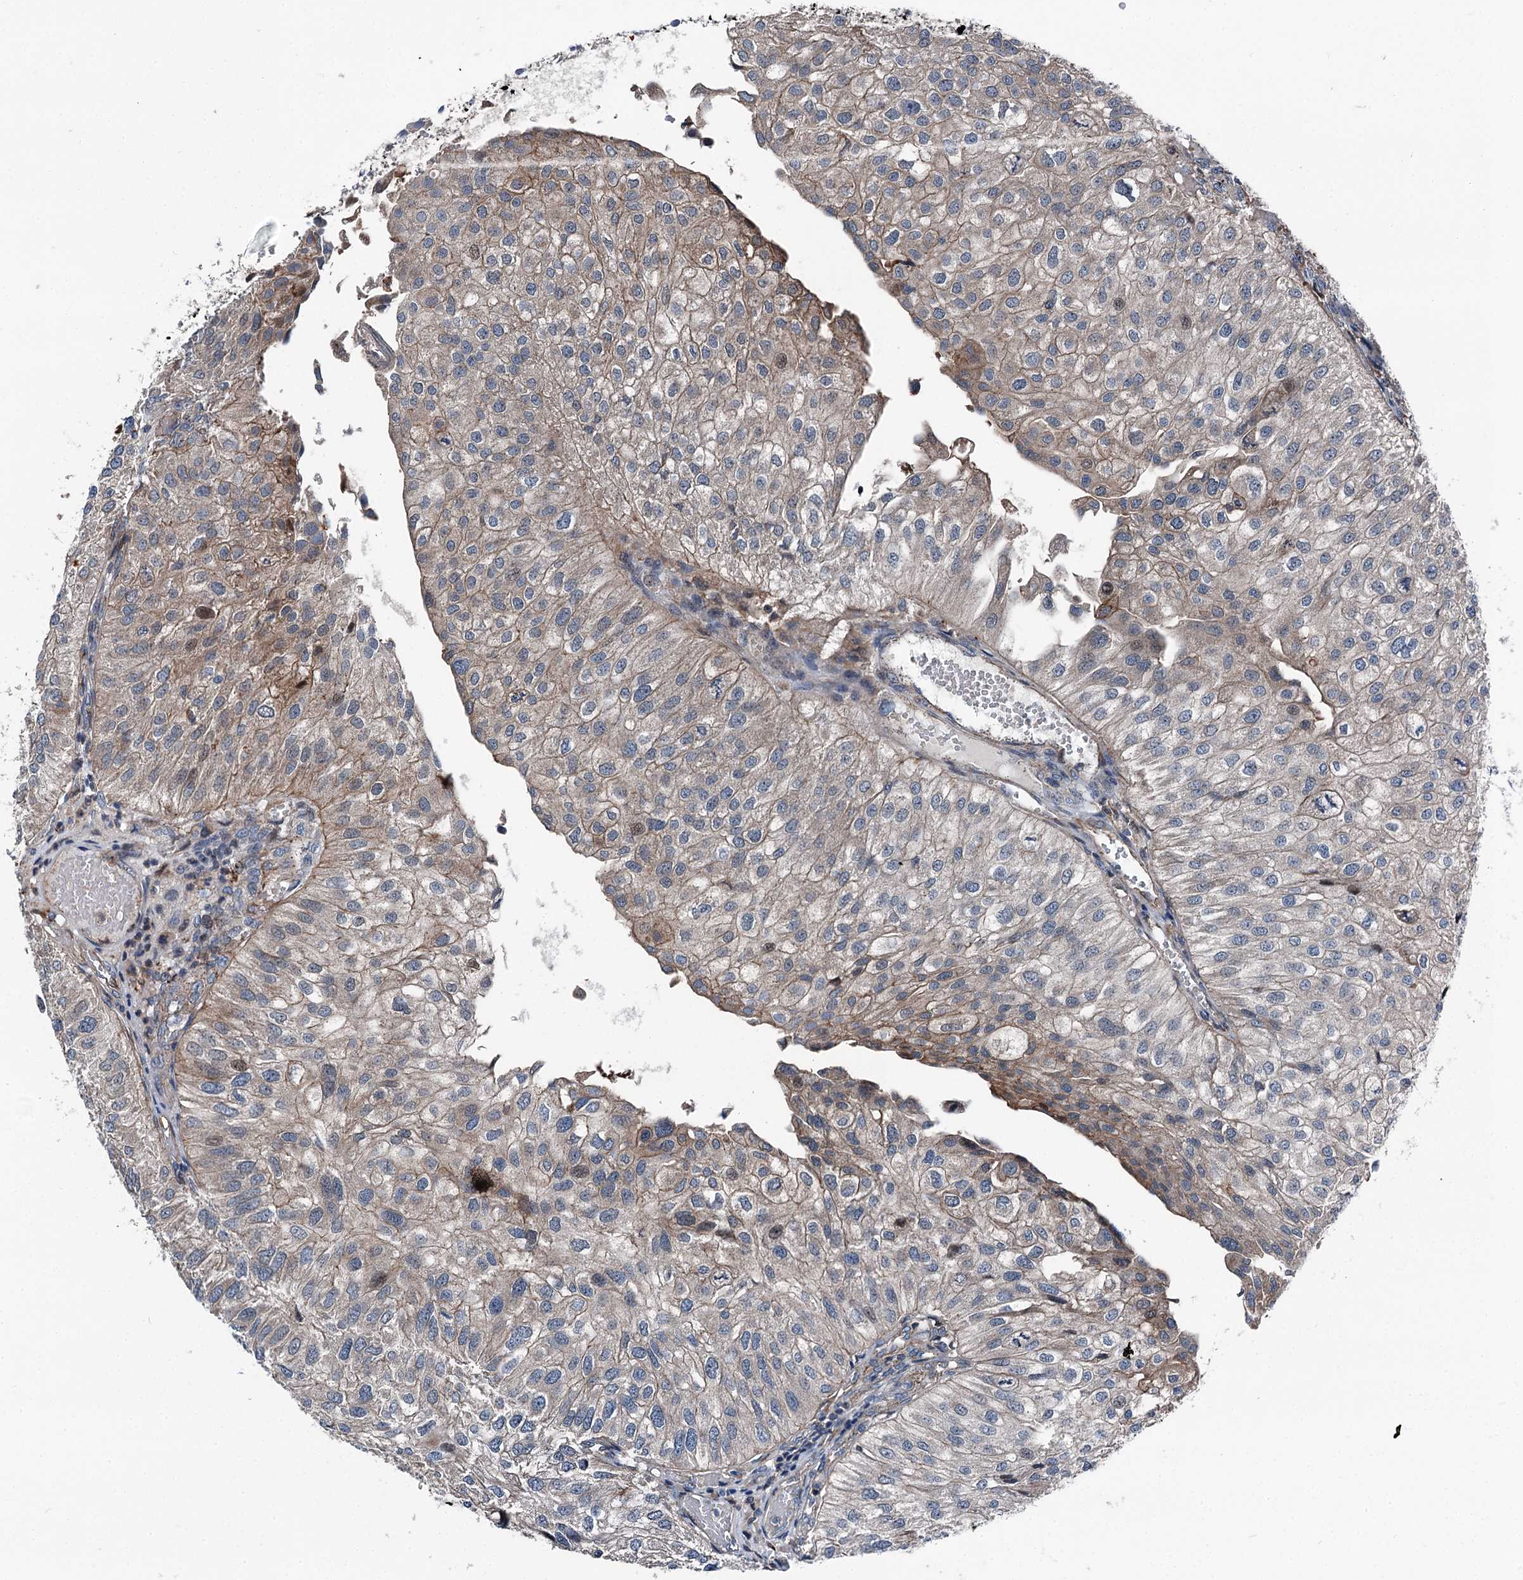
{"staining": {"intensity": "weak", "quantity": "25%-75%", "location": "cytoplasmic/membranous"}, "tissue": "urothelial cancer", "cell_type": "Tumor cells", "image_type": "cancer", "snomed": [{"axis": "morphology", "description": "Urothelial carcinoma, Low grade"}, {"axis": "topography", "description": "Urinary bladder"}], "caption": "Urothelial cancer stained with DAB (3,3'-diaminobenzidine) immunohistochemistry (IHC) demonstrates low levels of weak cytoplasmic/membranous expression in approximately 25%-75% of tumor cells.", "gene": "POLR1D", "patient": {"sex": "female", "age": 89}}